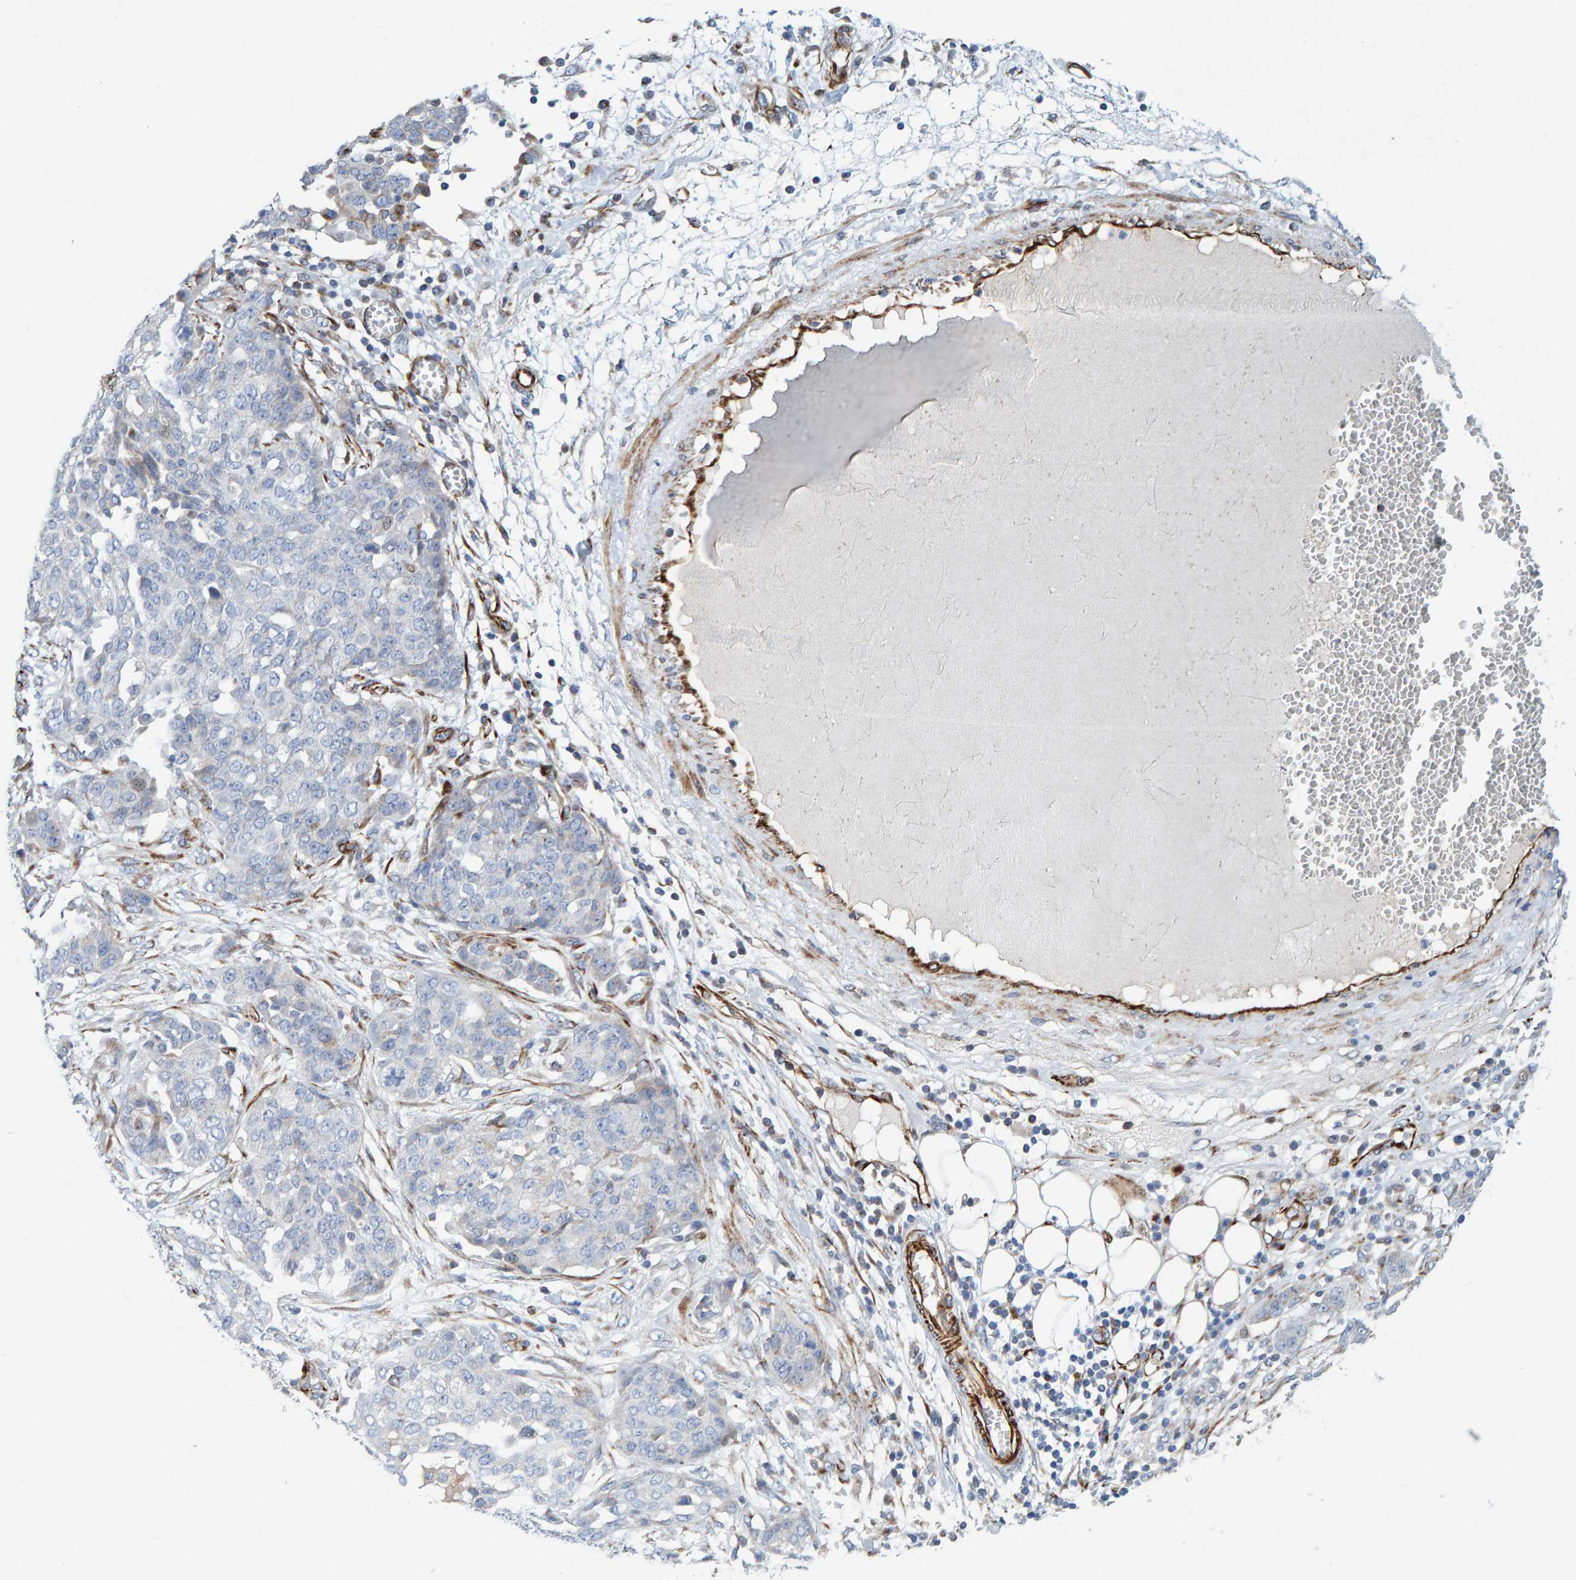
{"staining": {"intensity": "negative", "quantity": "none", "location": "none"}, "tissue": "ovarian cancer", "cell_type": "Tumor cells", "image_type": "cancer", "snomed": [{"axis": "morphology", "description": "Cystadenocarcinoma, serous, NOS"}, {"axis": "topography", "description": "Soft tissue"}, {"axis": "topography", "description": "Ovary"}], "caption": "The image shows no significant positivity in tumor cells of serous cystadenocarcinoma (ovarian).", "gene": "POLG2", "patient": {"sex": "female", "age": 57}}